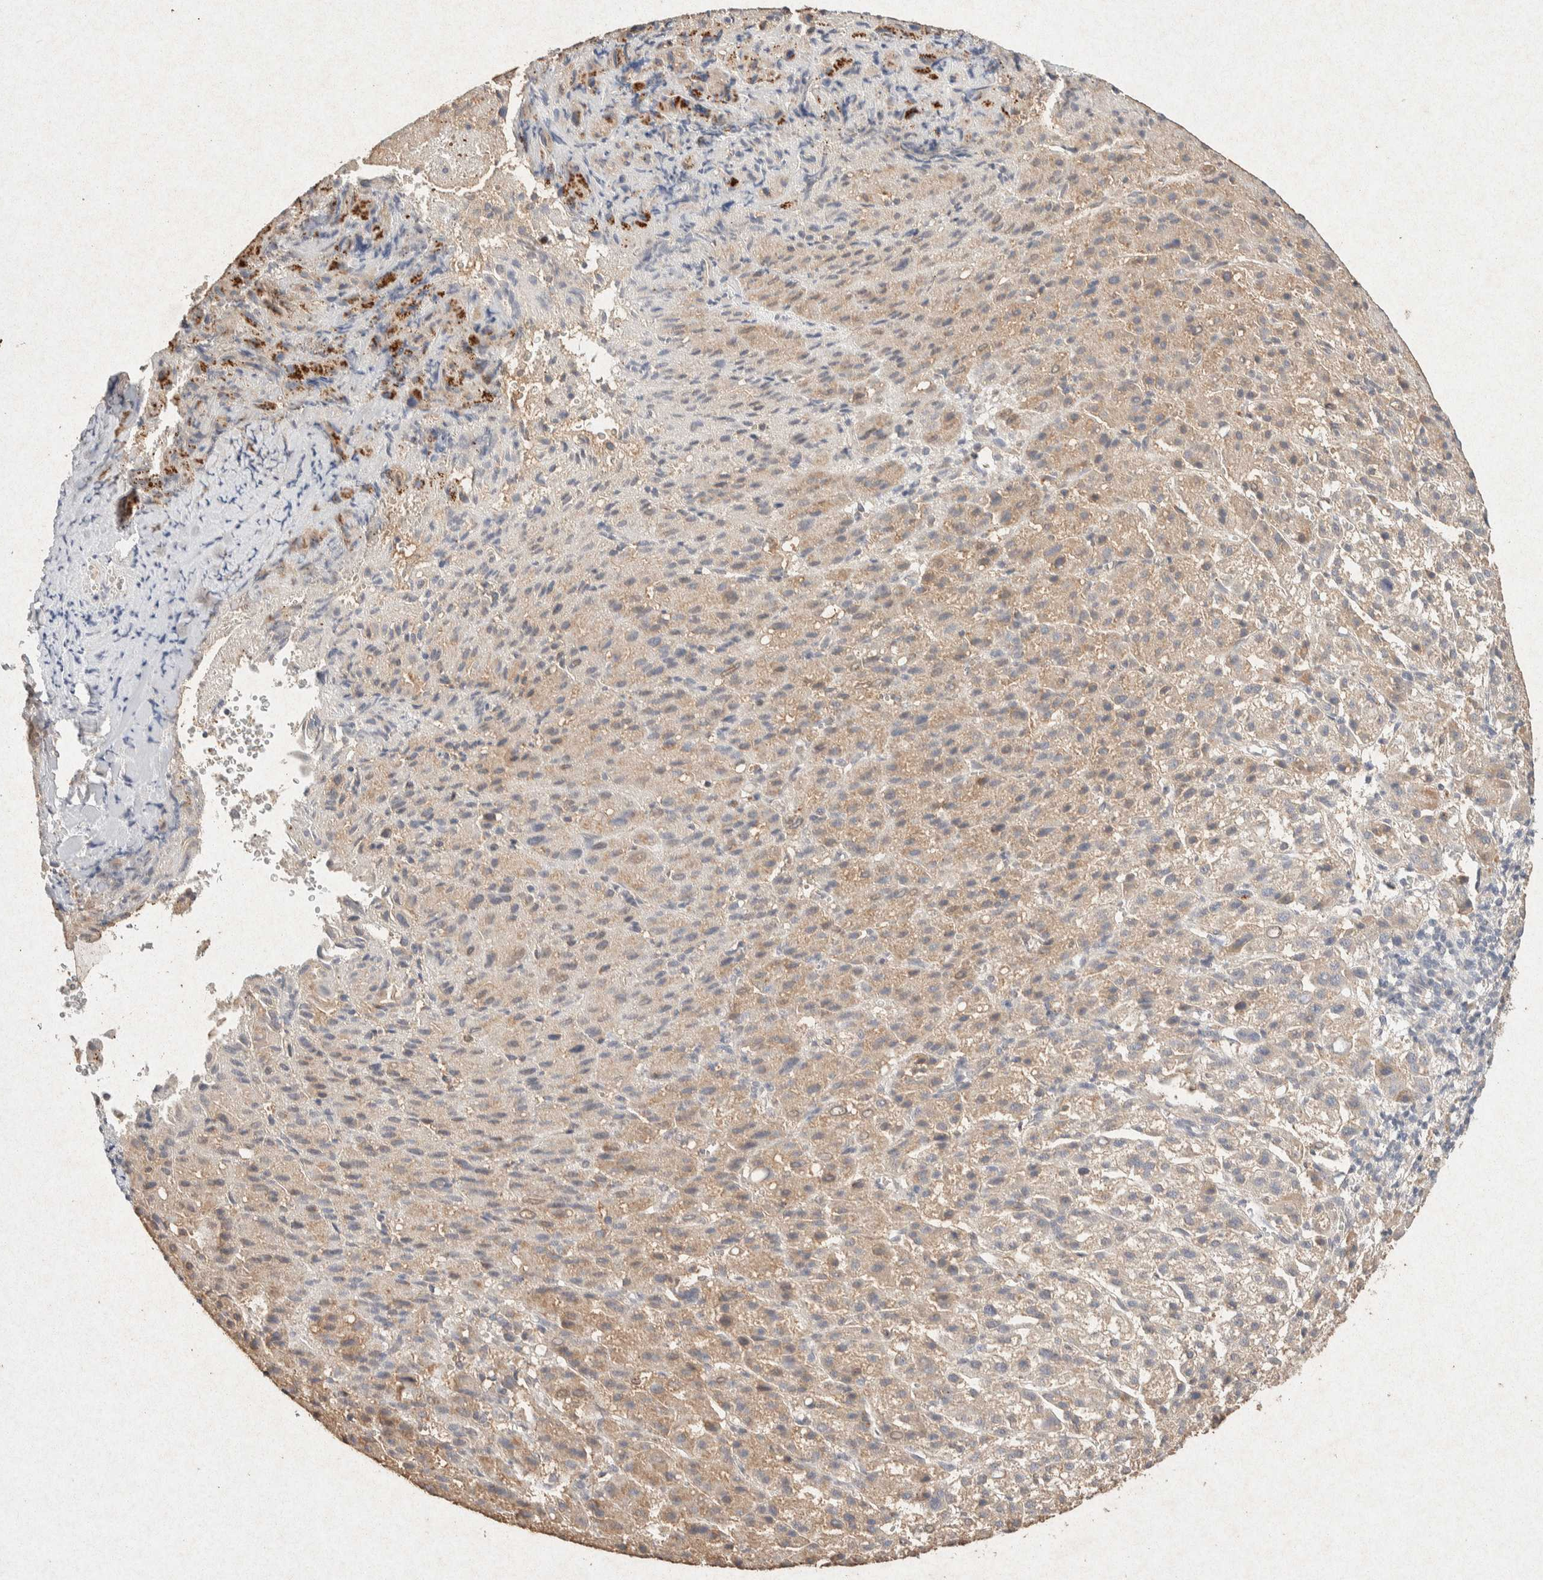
{"staining": {"intensity": "weak", "quantity": ">75%", "location": "cytoplasmic/membranous"}, "tissue": "liver cancer", "cell_type": "Tumor cells", "image_type": "cancer", "snomed": [{"axis": "morphology", "description": "Carcinoma, Hepatocellular, NOS"}, {"axis": "topography", "description": "Liver"}], "caption": "Protein staining displays weak cytoplasmic/membranous positivity in about >75% of tumor cells in liver cancer (hepatocellular carcinoma).", "gene": "GNAI1", "patient": {"sex": "female", "age": 58}}